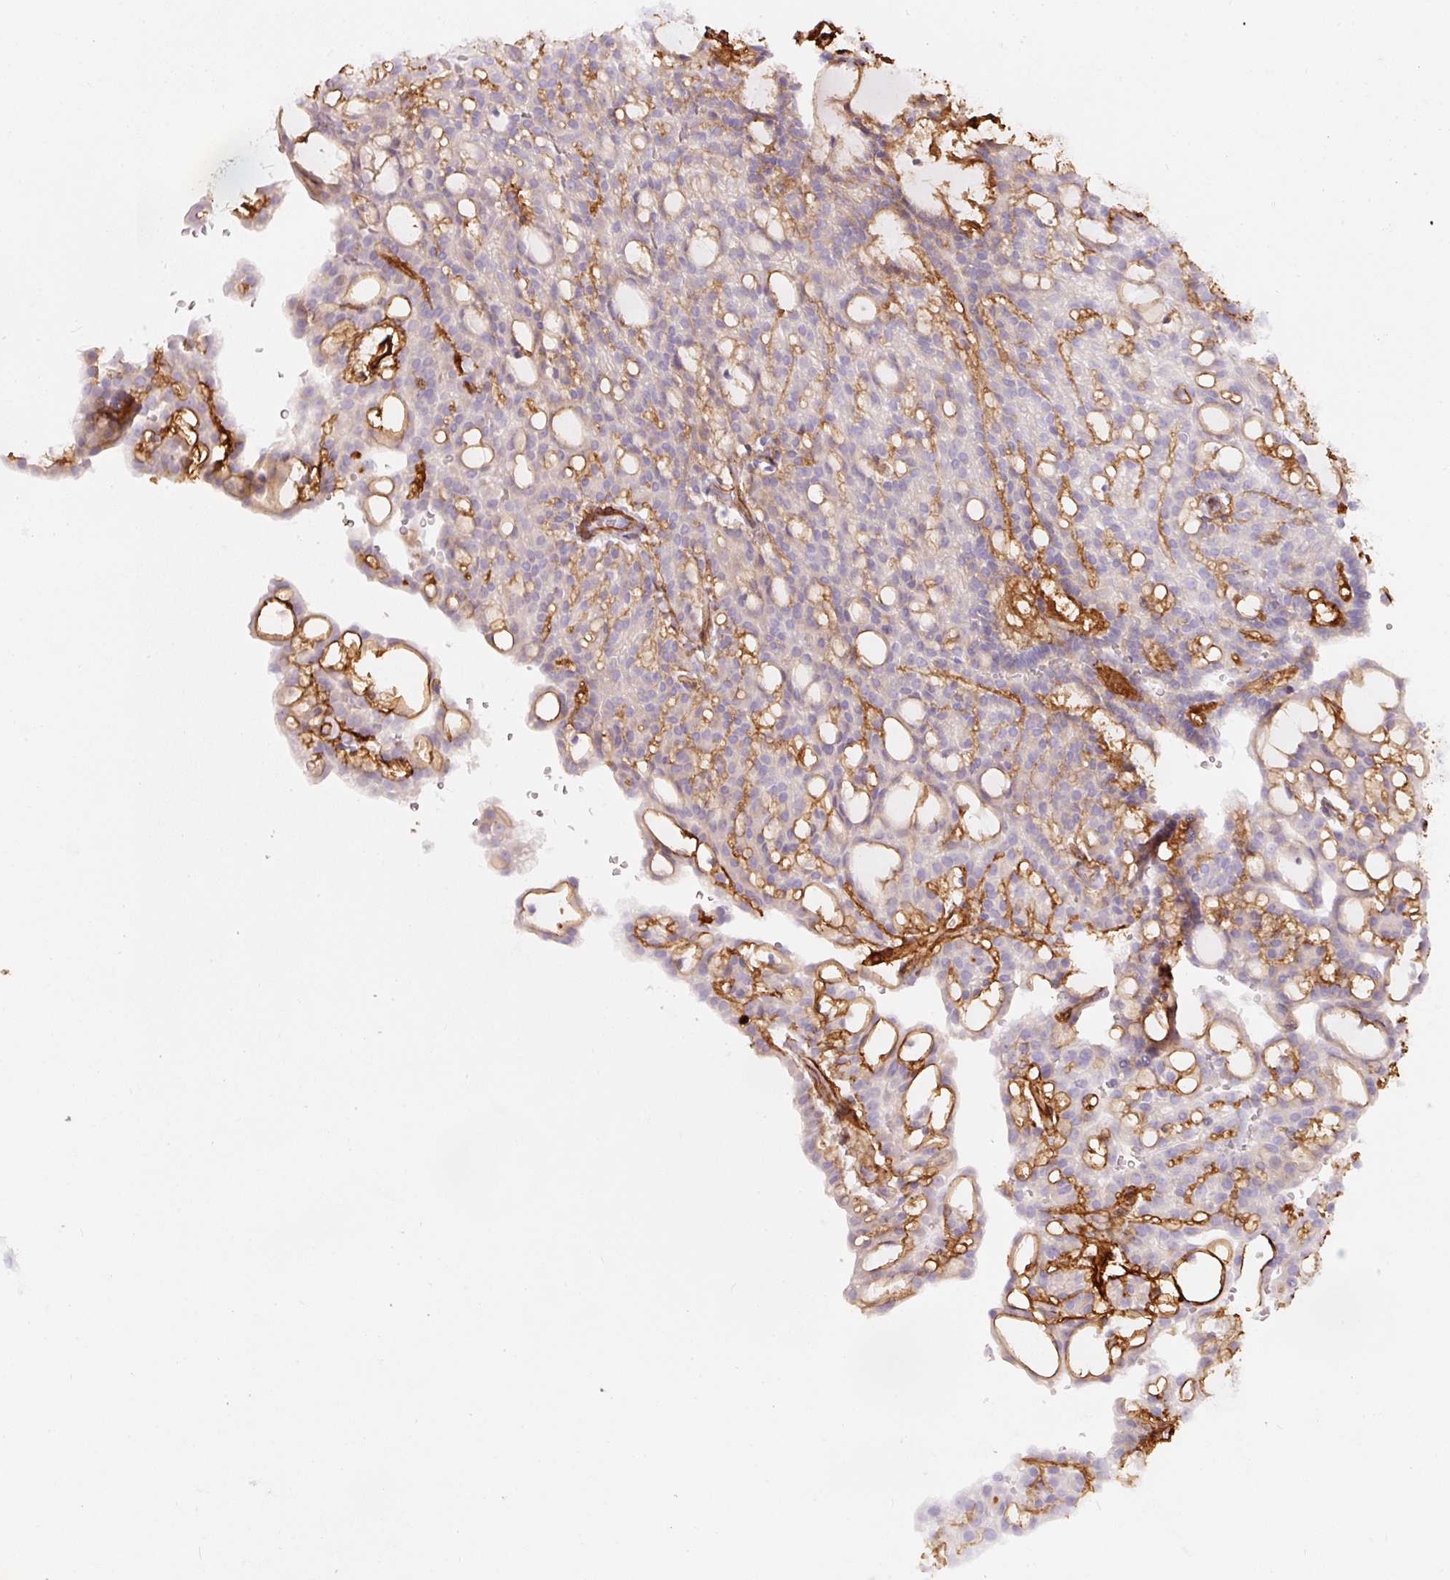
{"staining": {"intensity": "negative", "quantity": "none", "location": "none"}, "tissue": "renal cancer", "cell_type": "Tumor cells", "image_type": "cancer", "snomed": [{"axis": "morphology", "description": "Adenocarcinoma, NOS"}, {"axis": "topography", "description": "Kidney"}], "caption": "Tumor cells show no significant protein positivity in renal cancer.", "gene": "LOXL4", "patient": {"sex": "male", "age": 63}}